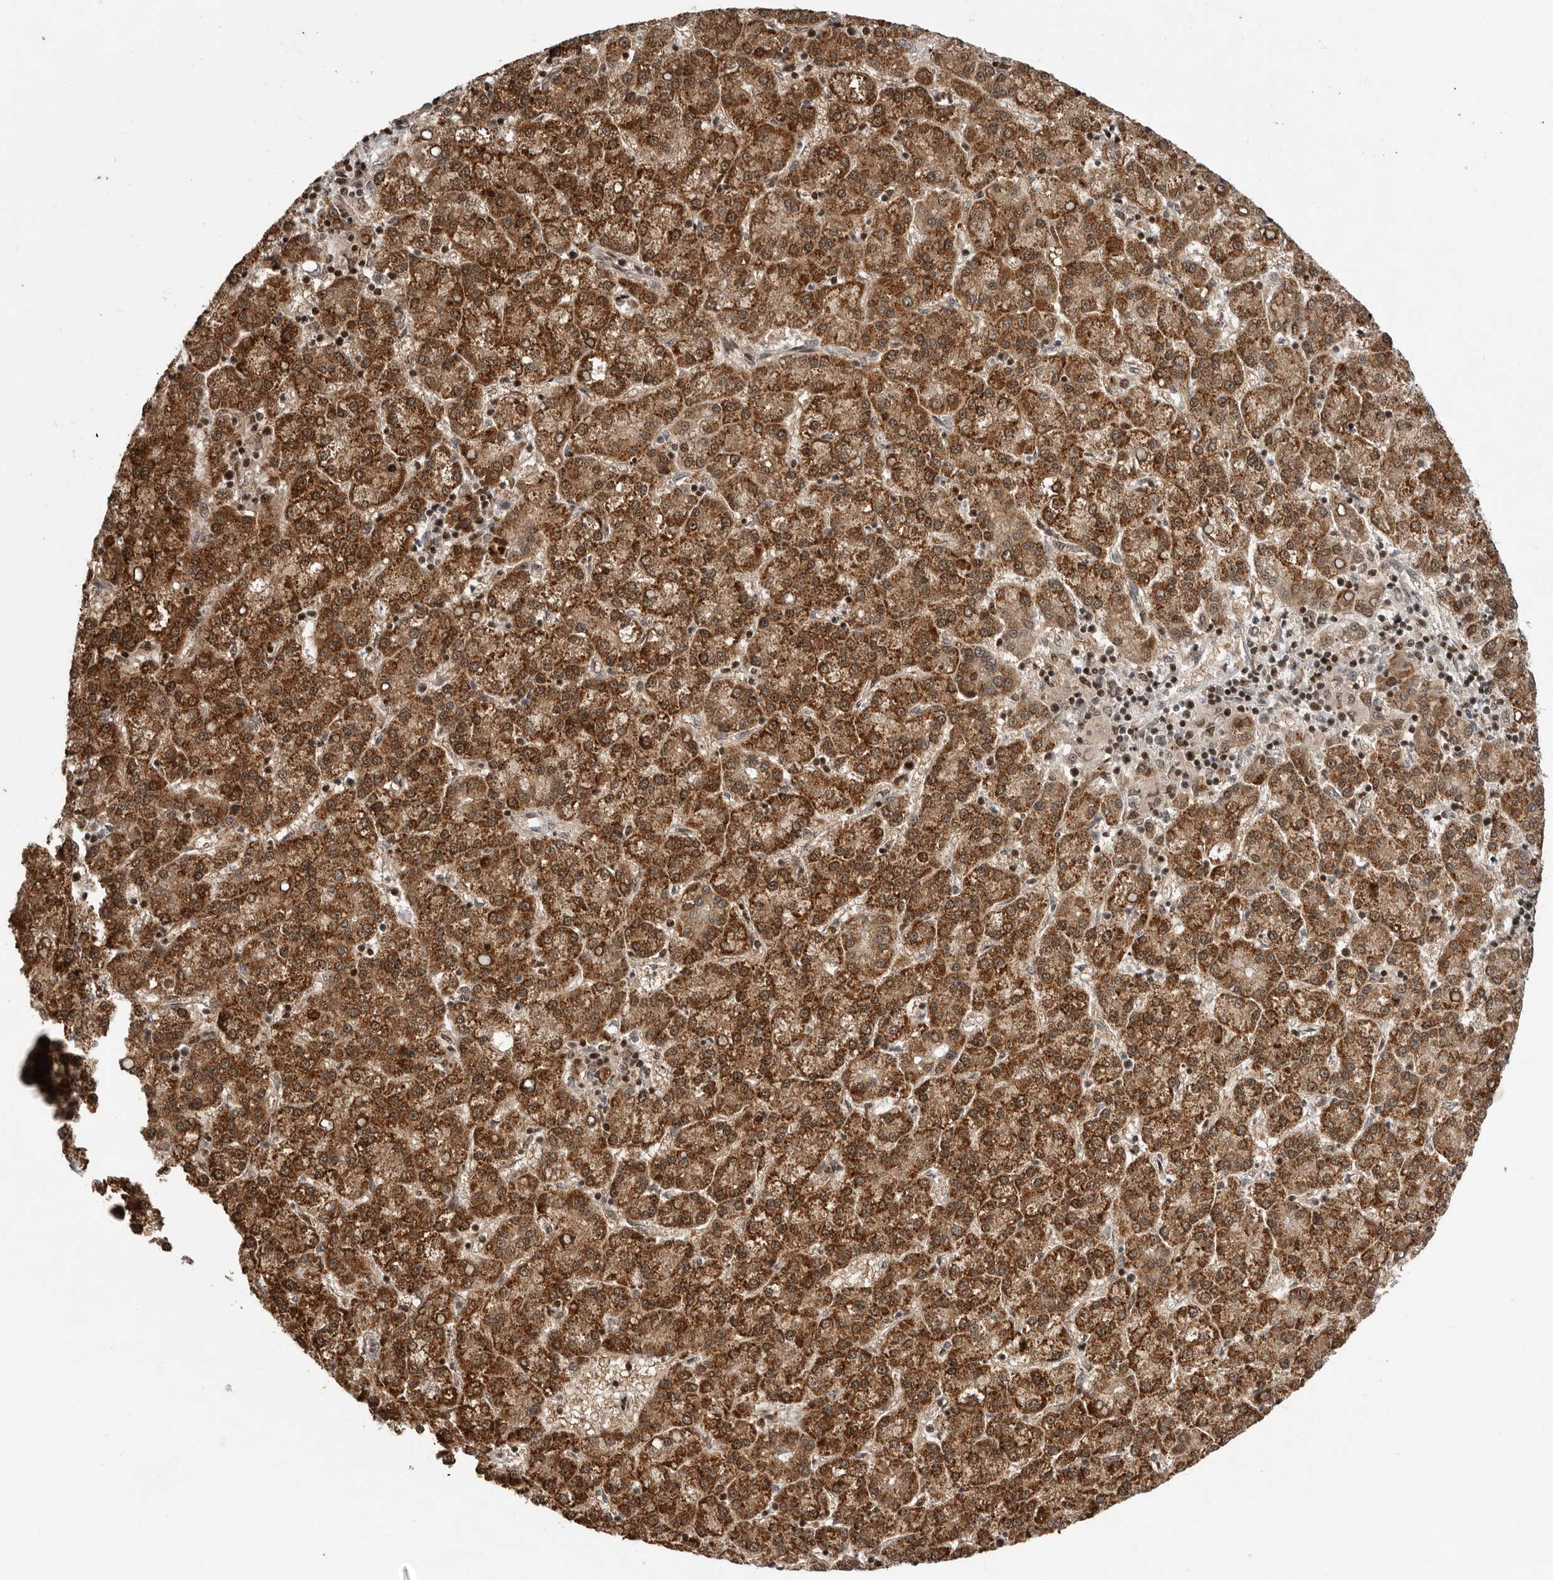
{"staining": {"intensity": "strong", "quantity": ">75%", "location": "cytoplasmic/membranous"}, "tissue": "liver cancer", "cell_type": "Tumor cells", "image_type": "cancer", "snomed": [{"axis": "morphology", "description": "Carcinoma, Hepatocellular, NOS"}, {"axis": "topography", "description": "Liver"}], "caption": "Human liver cancer stained for a protein (brown) reveals strong cytoplasmic/membranous positive expression in approximately >75% of tumor cells.", "gene": "RABIF", "patient": {"sex": "female", "age": 58}}